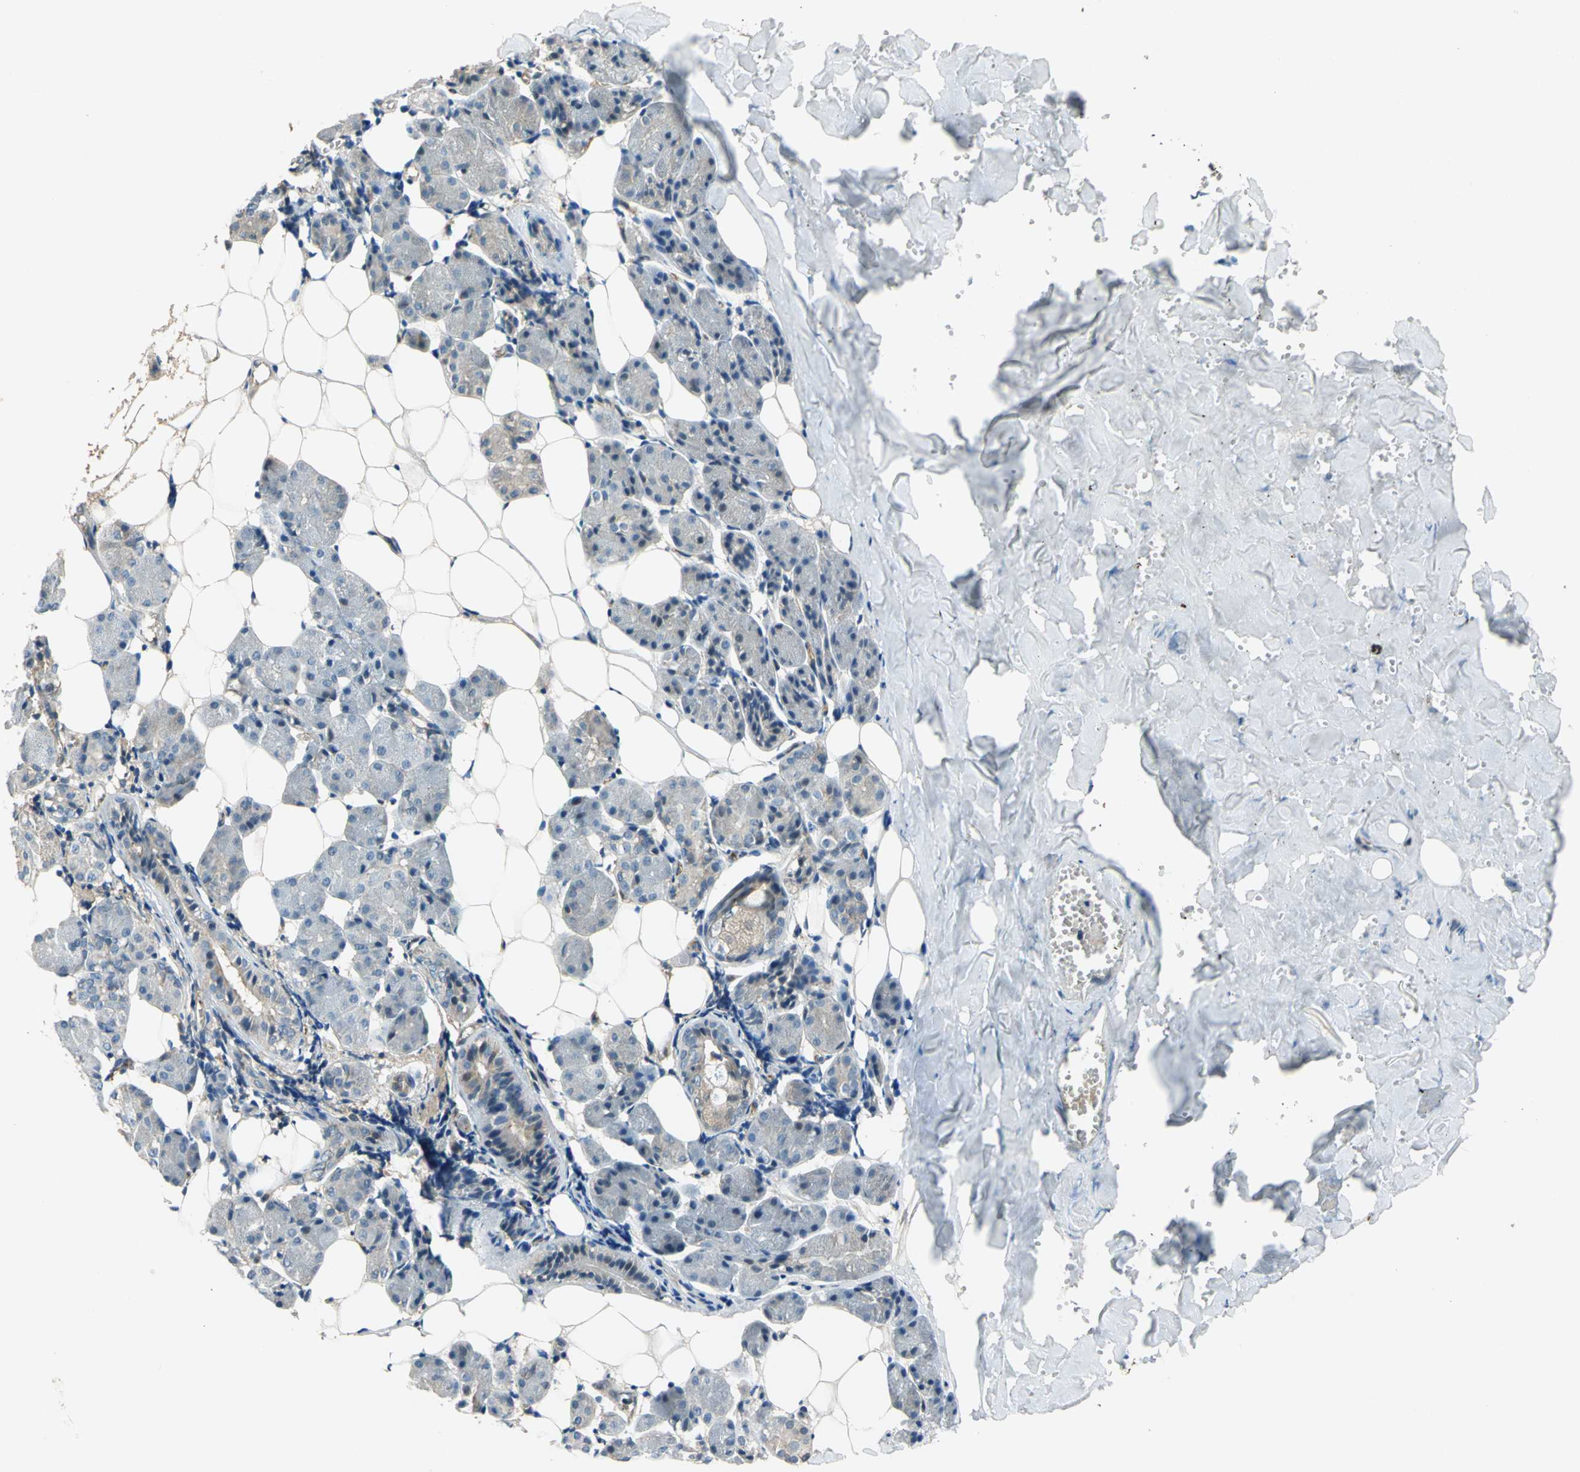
{"staining": {"intensity": "moderate", "quantity": "25%-75%", "location": "cytoplasmic/membranous"}, "tissue": "salivary gland", "cell_type": "Glandular cells", "image_type": "normal", "snomed": [{"axis": "morphology", "description": "Normal tissue, NOS"}, {"axis": "morphology", "description": "Adenoma, NOS"}, {"axis": "topography", "description": "Salivary gland"}], "caption": "An image of salivary gland stained for a protein displays moderate cytoplasmic/membranous brown staining in glandular cells. (DAB = brown stain, brightfield microscopy at high magnification).", "gene": "EMCN", "patient": {"sex": "female", "age": 32}}